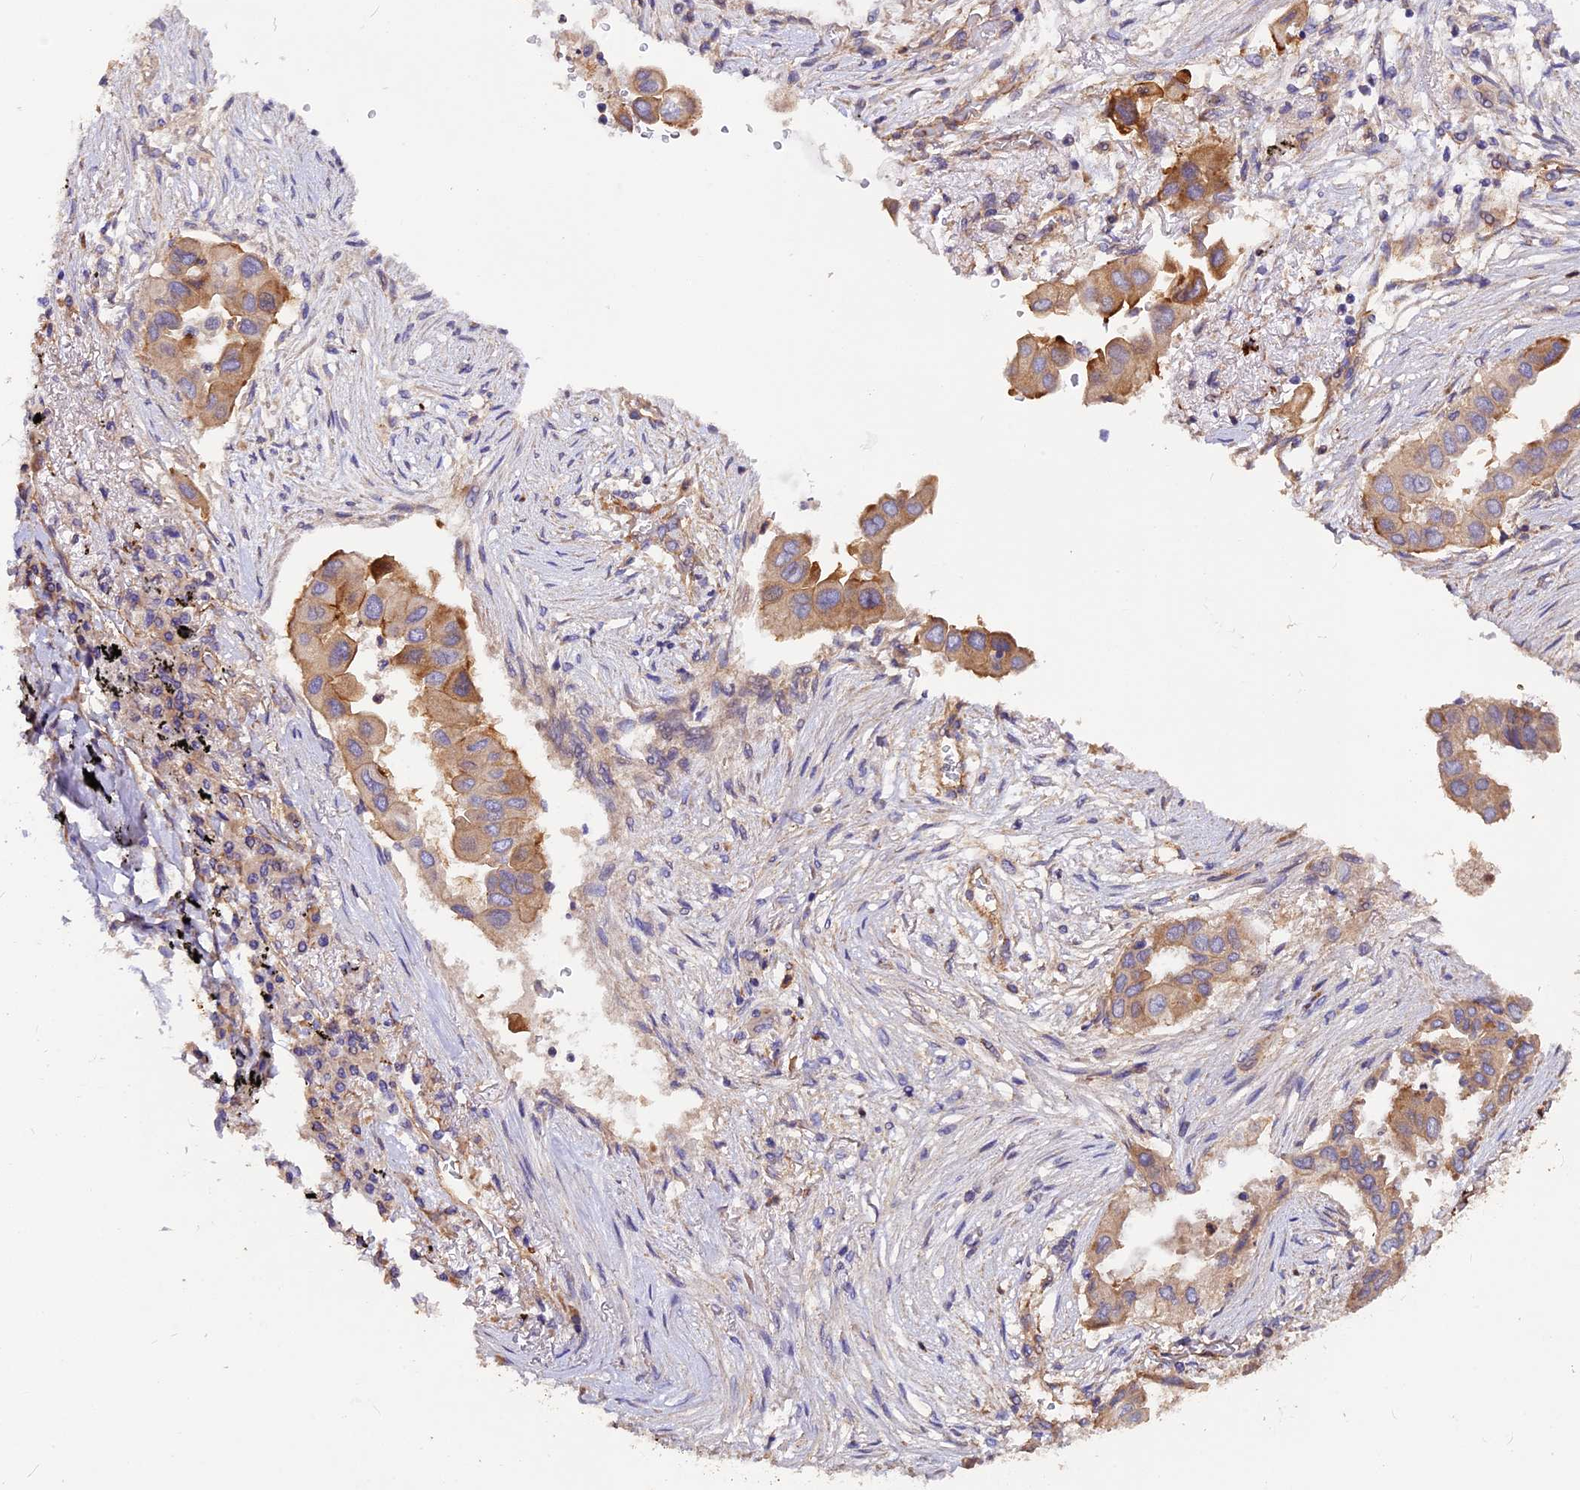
{"staining": {"intensity": "moderate", "quantity": "25%-75%", "location": "cytoplasmic/membranous"}, "tissue": "lung cancer", "cell_type": "Tumor cells", "image_type": "cancer", "snomed": [{"axis": "morphology", "description": "Adenocarcinoma, NOS"}, {"axis": "topography", "description": "Lung"}], "caption": "The histopathology image displays a brown stain indicating the presence of a protein in the cytoplasmic/membranous of tumor cells in lung cancer (adenocarcinoma).", "gene": "ERMARD", "patient": {"sex": "female", "age": 76}}